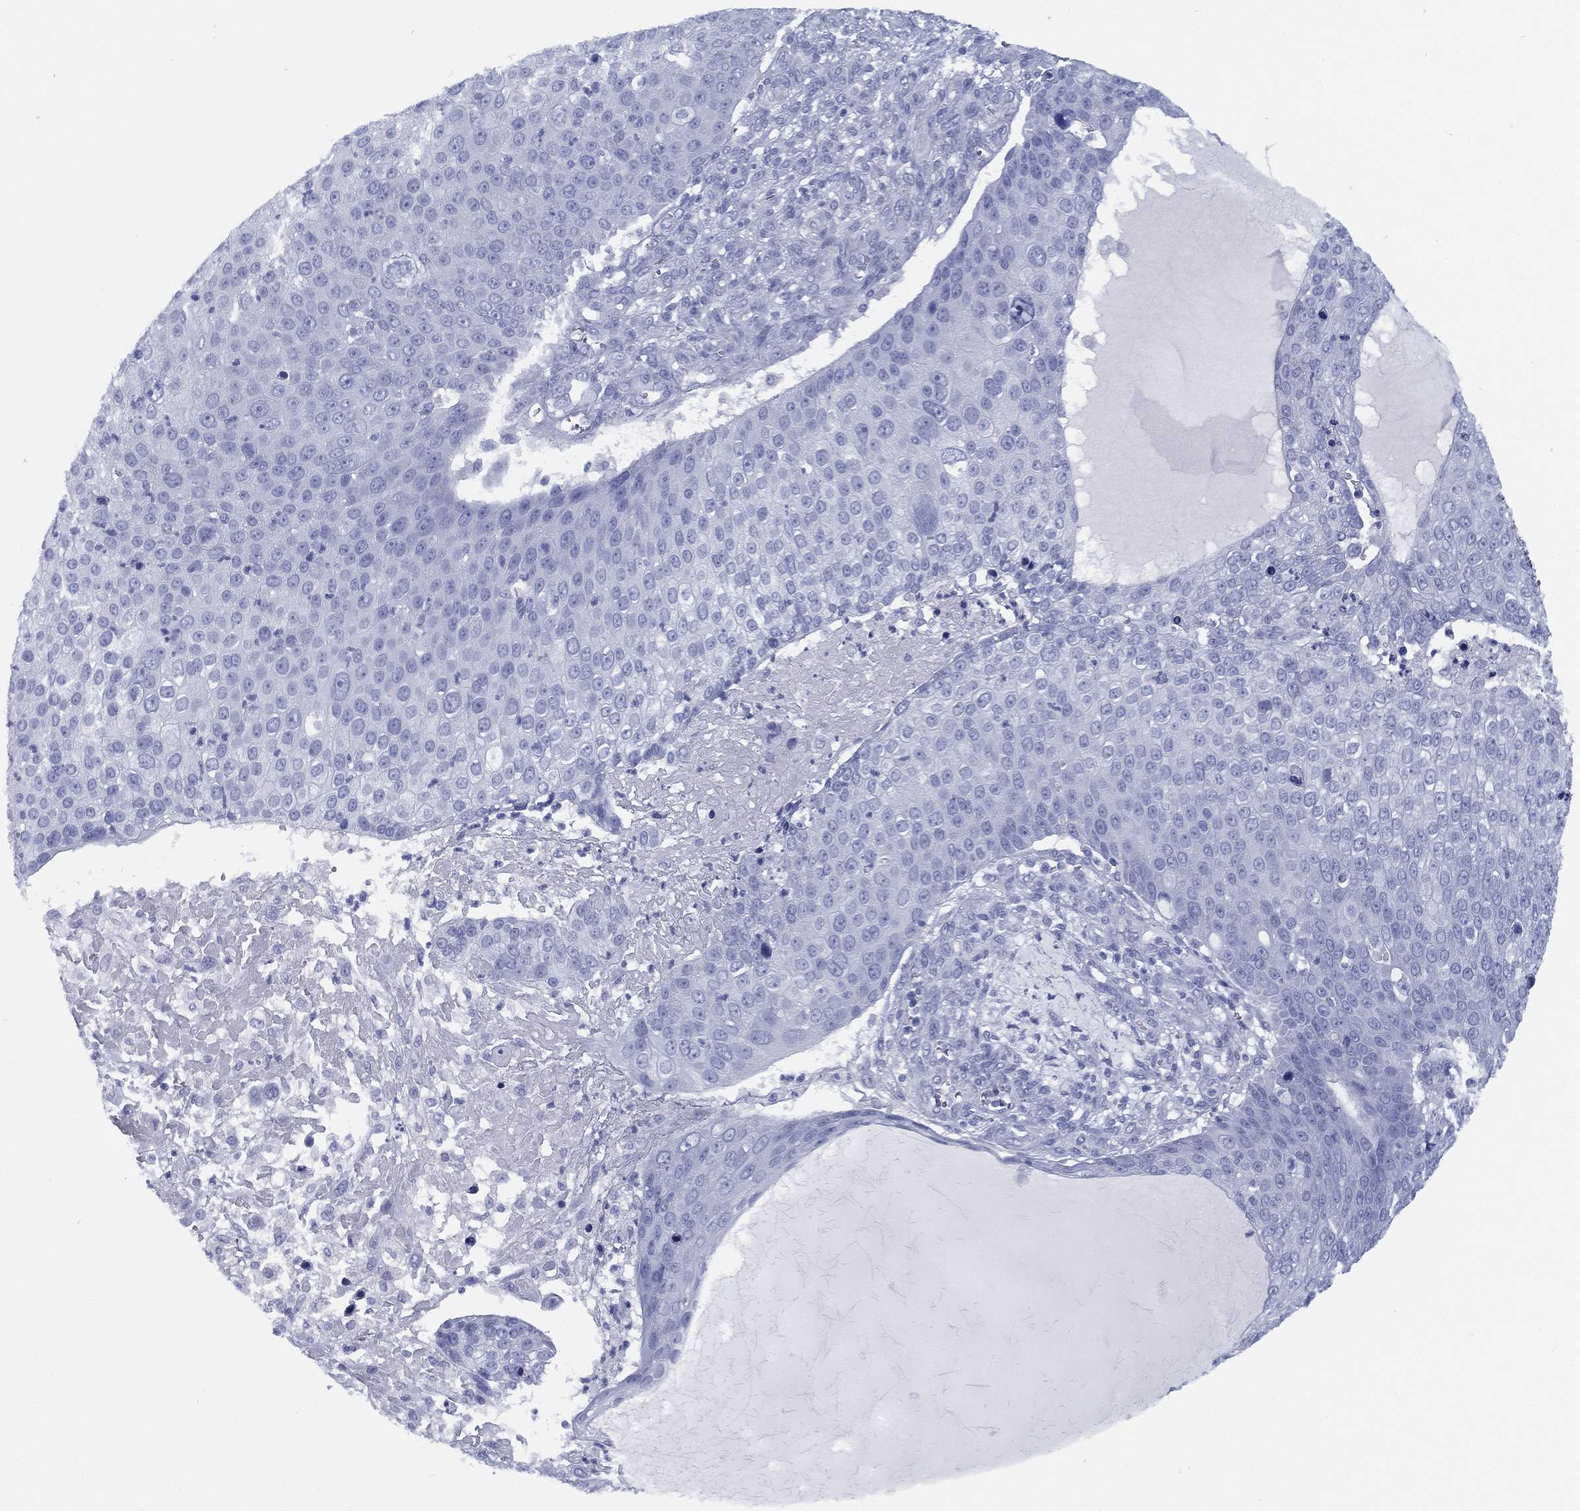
{"staining": {"intensity": "negative", "quantity": "none", "location": "none"}, "tissue": "skin cancer", "cell_type": "Tumor cells", "image_type": "cancer", "snomed": [{"axis": "morphology", "description": "Squamous cell carcinoma, NOS"}, {"axis": "topography", "description": "Skin"}], "caption": "This is an immunohistochemistry photomicrograph of squamous cell carcinoma (skin). There is no positivity in tumor cells.", "gene": "TMEM252", "patient": {"sex": "male", "age": 71}}